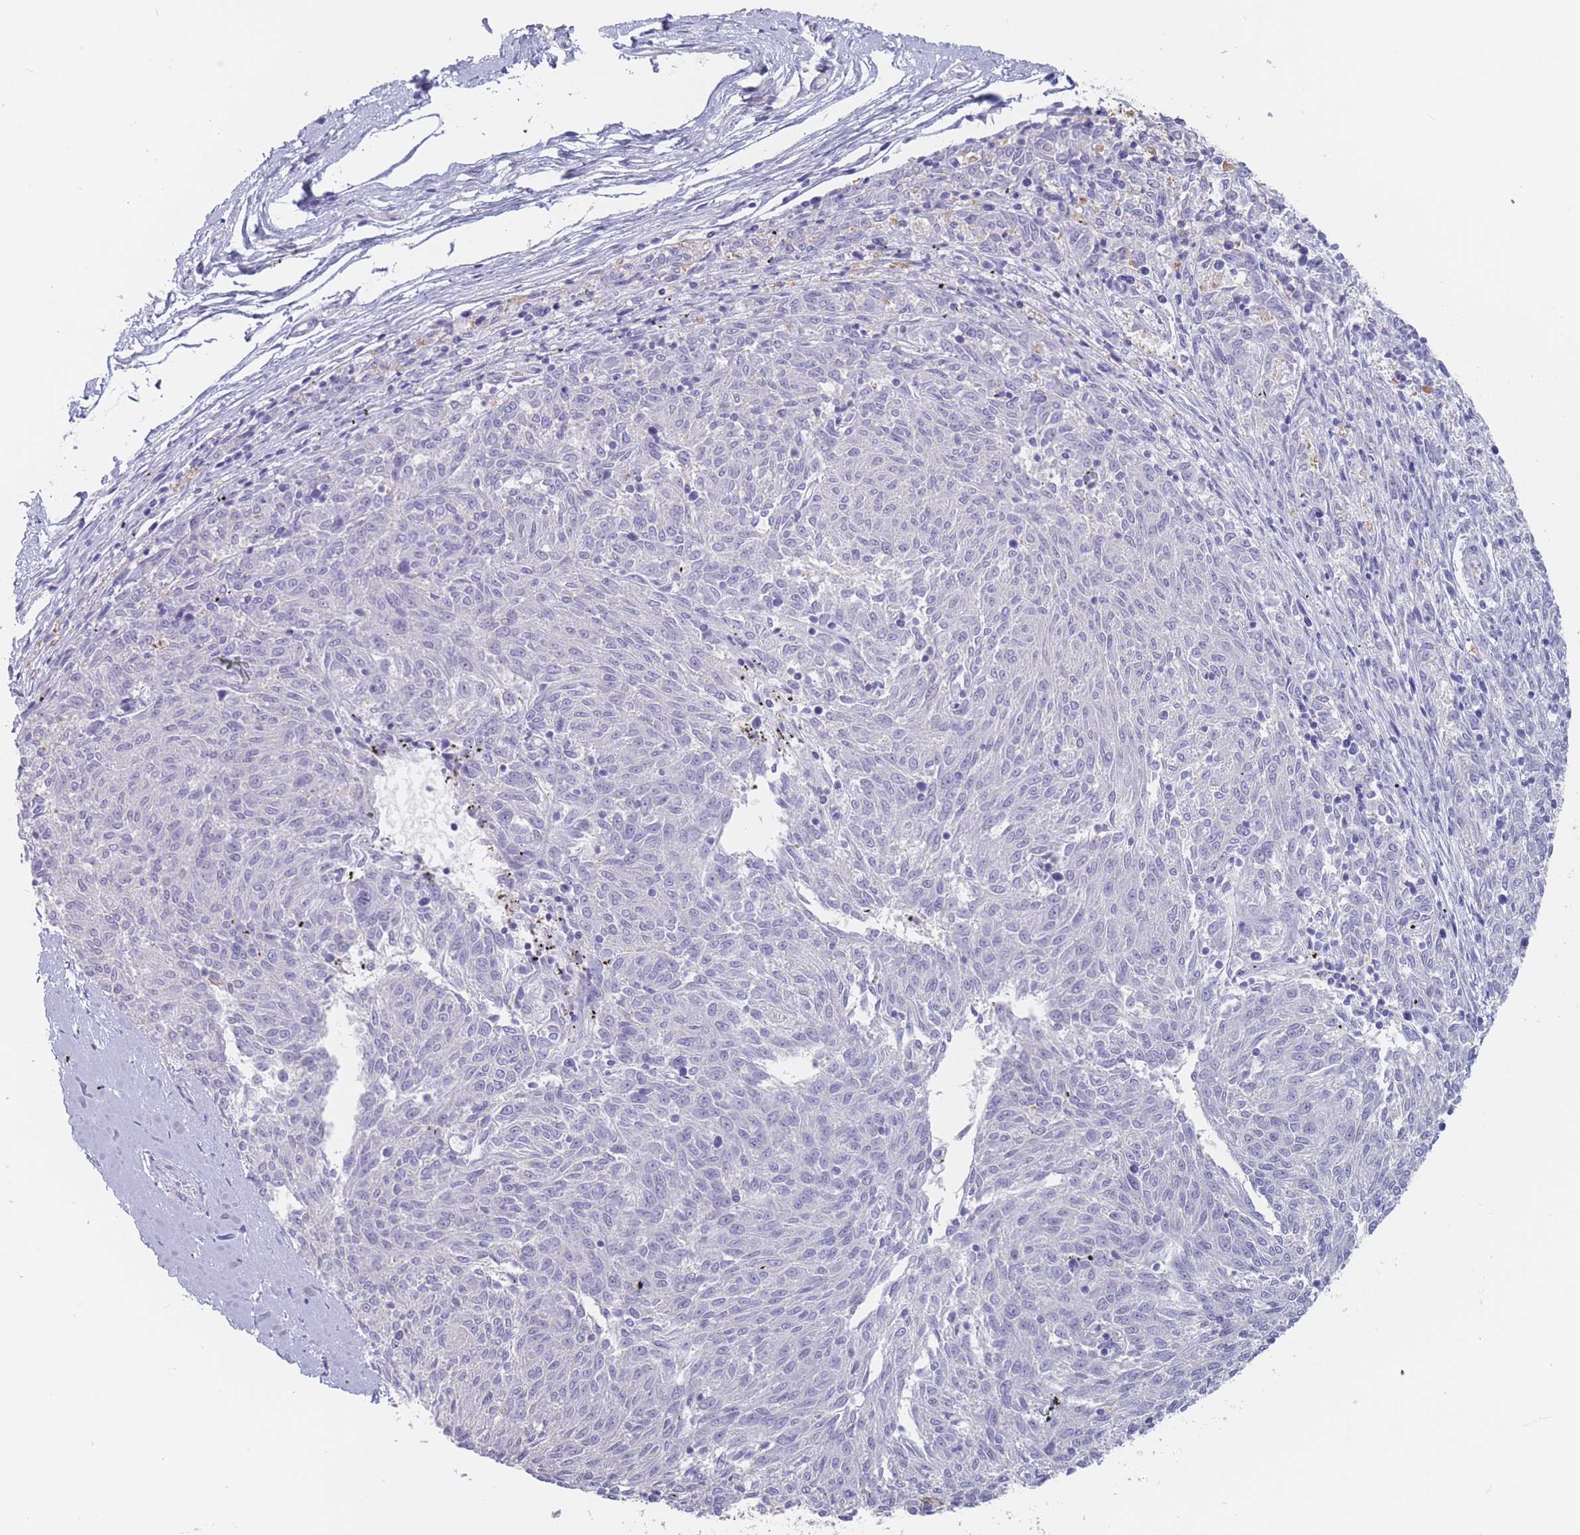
{"staining": {"intensity": "negative", "quantity": "none", "location": "none"}, "tissue": "melanoma", "cell_type": "Tumor cells", "image_type": "cancer", "snomed": [{"axis": "morphology", "description": "Malignant melanoma, NOS"}, {"axis": "topography", "description": "Skin"}], "caption": "The immunohistochemistry histopathology image has no significant expression in tumor cells of melanoma tissue.", "gene": "CYP51A1", "patient": {"sex": "female", "age": 72}}